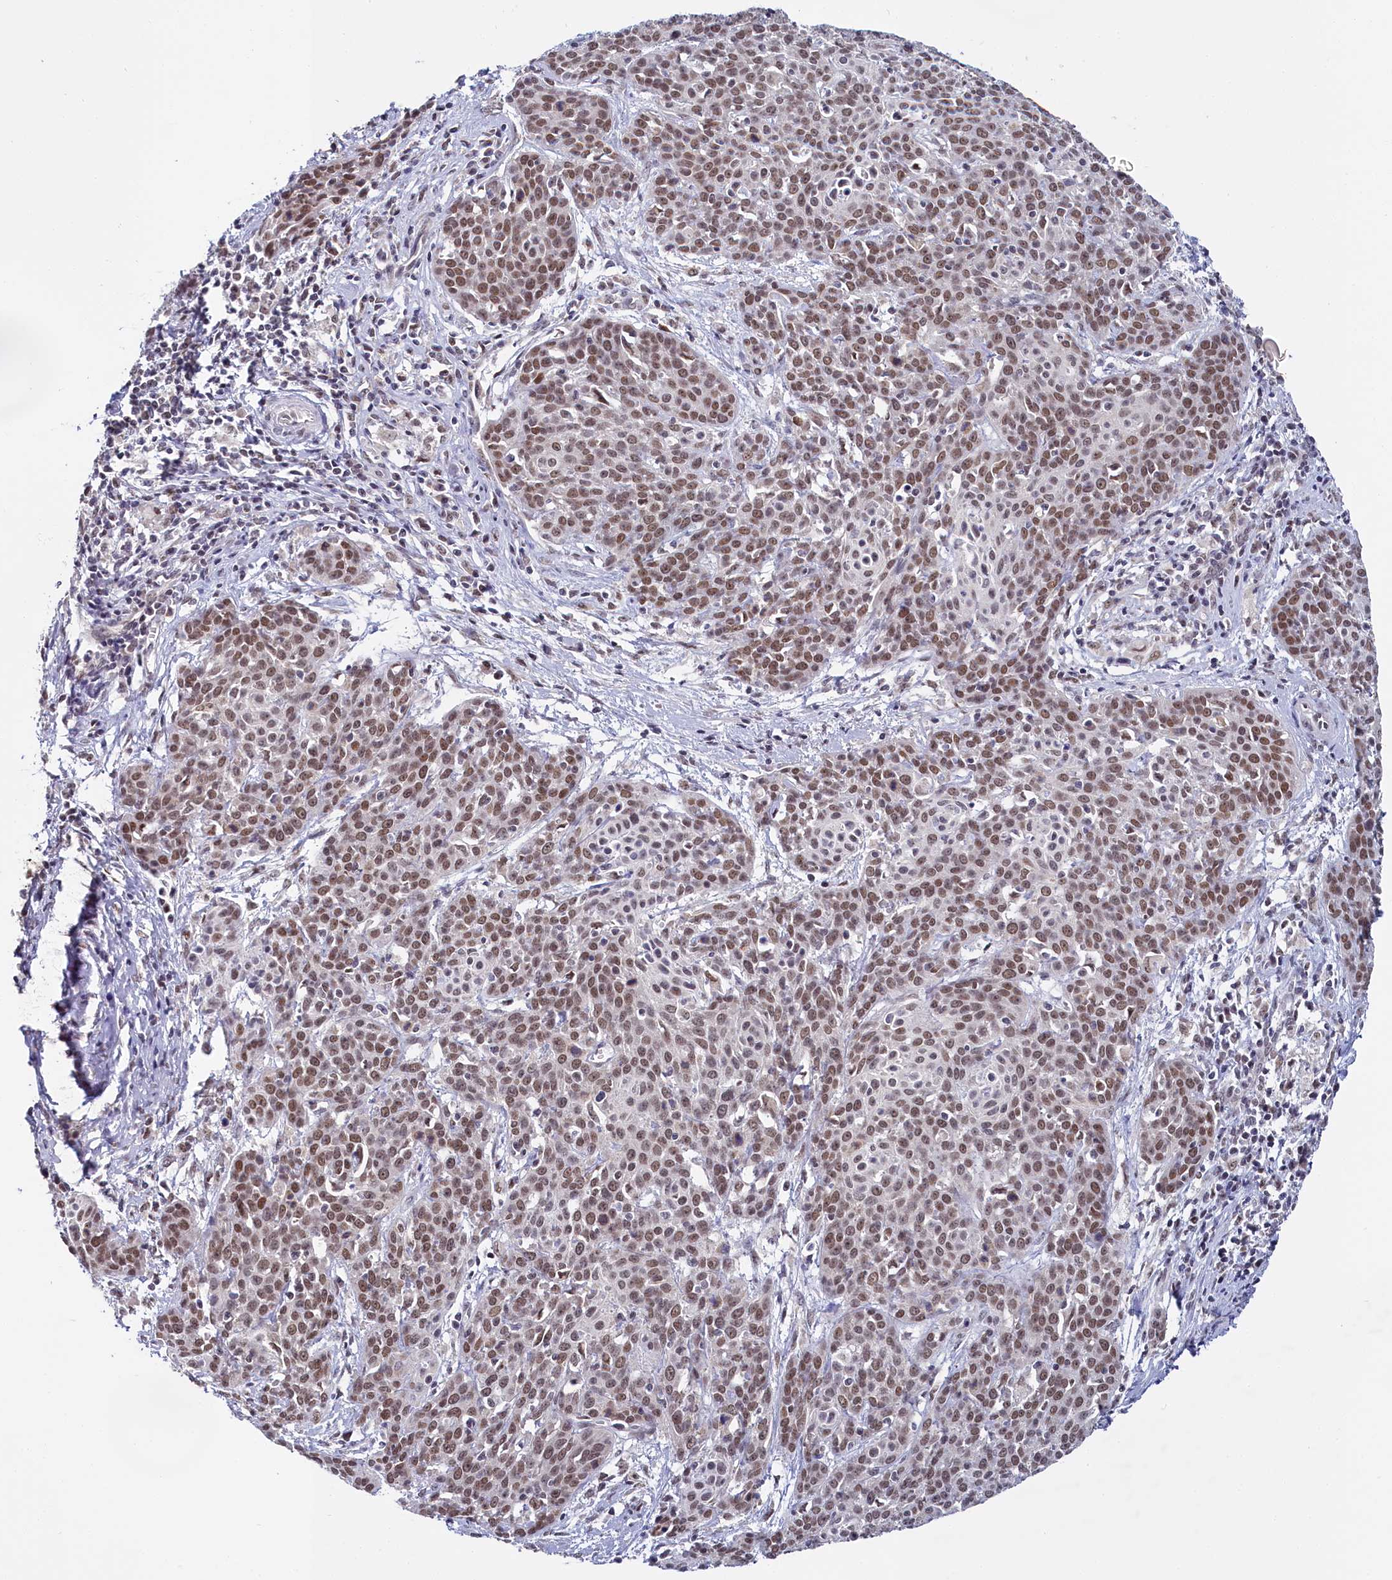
{"staining": {"intensity": "moderate", "quantity": ">75%", "location": "nuclear"}, "tissue": "cervical cancer", "cell_type": "Tumor cells", "image_type": "cancer", "snomed": [{"axis": "morphology", "description": "Squamous cell carcinoma, NOS"}, {"axis": "topography", "description": "Cervix"}], "caption": "Protein expression analysis of human cervical cancer reveals moderate nuclear staining in about >75% of tumor cells. Nuclei are stained in blue.", "gene": "PPHLN1", "patient": {"sex": "female", "age": 38}}